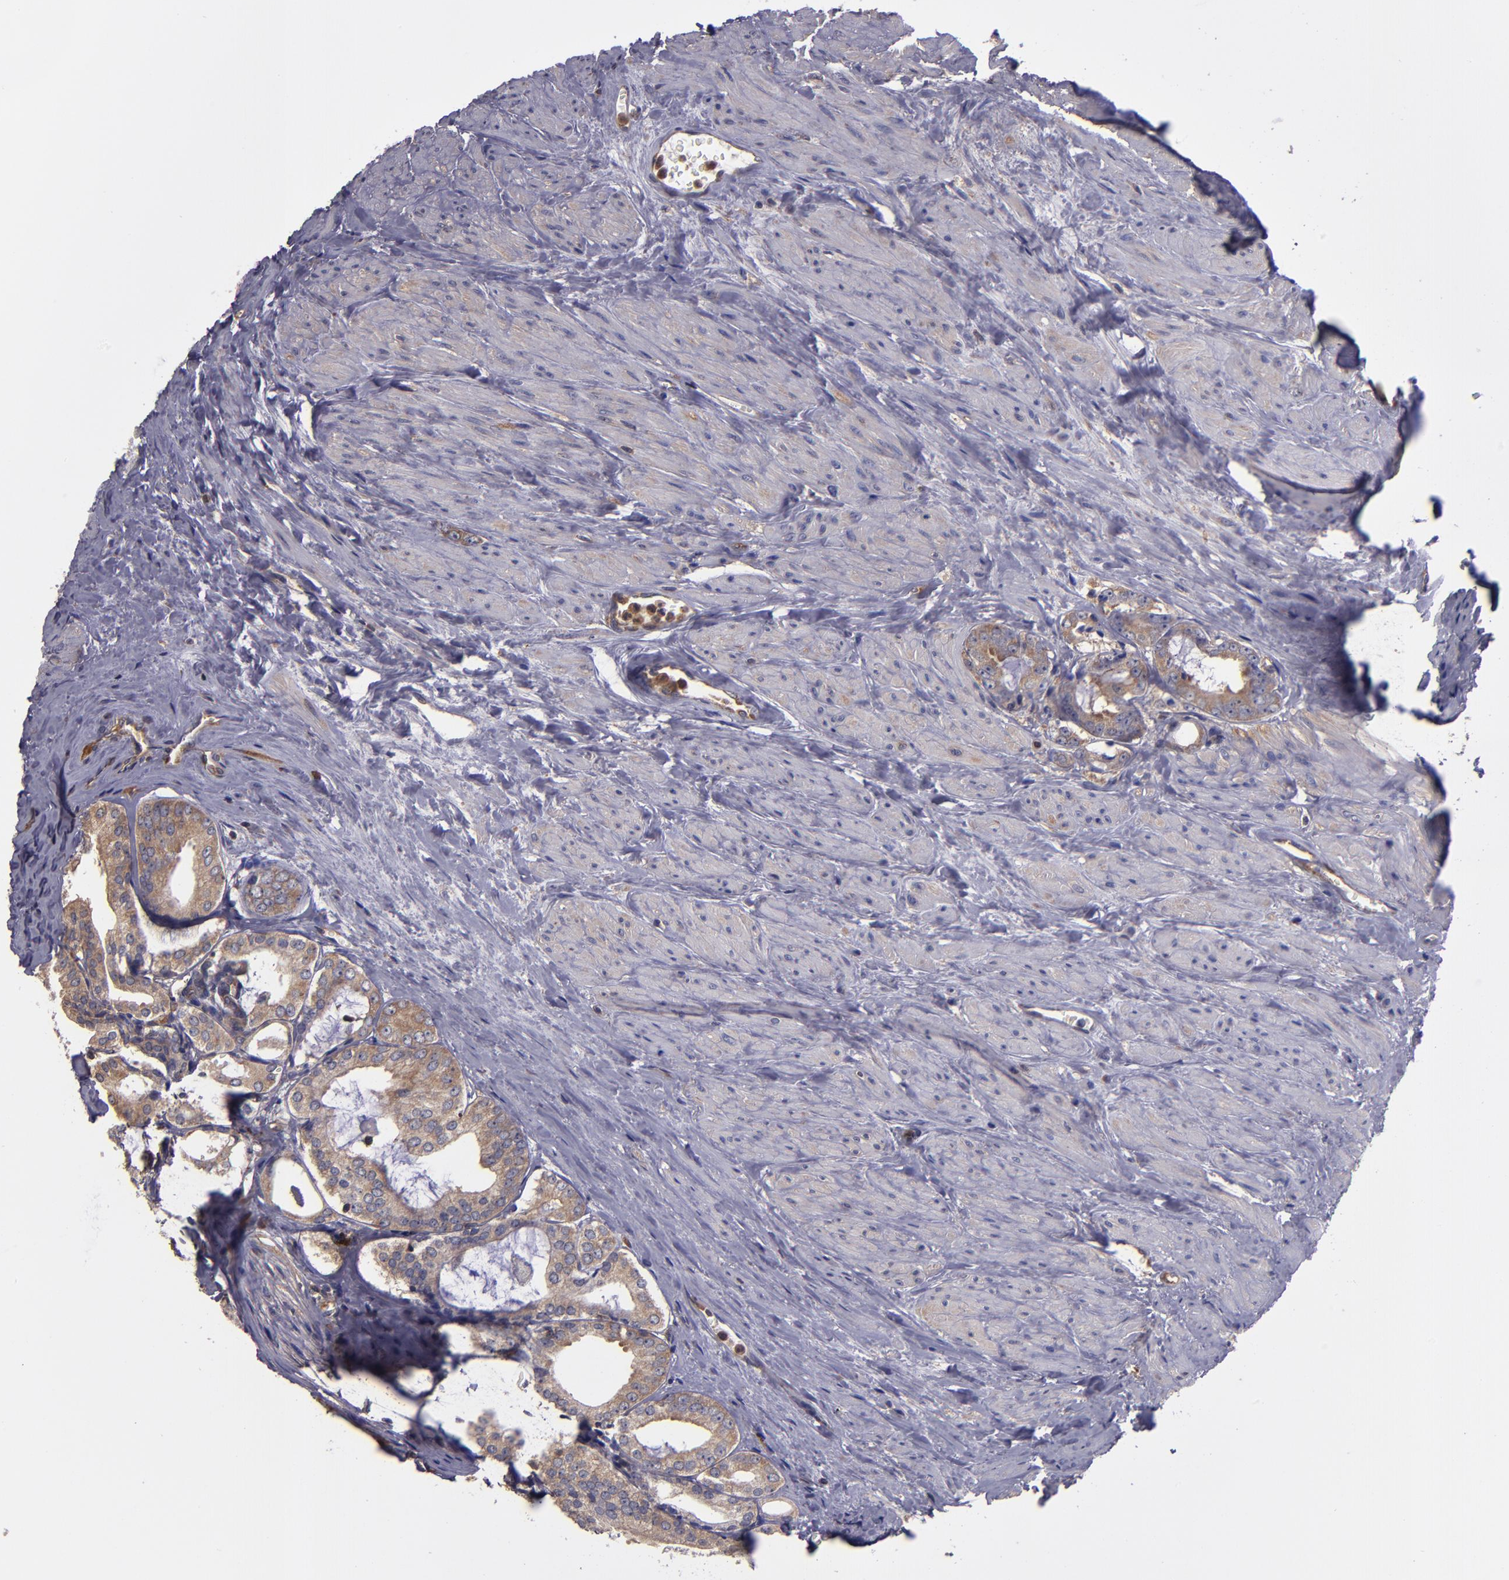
{"staining": {"intensity": "moderate", "quantity": "25%-75%", "location": "cytoplasmic/membranous"}, "tissue": "prostate cancer", "cell_type": "Tumor cells", "image_type": "cancer", "snomed": [{"axis": "morphology", "description": "Adenocarcinoma, Medium grade"}, {"axis": "topography", "description": "Prostate"}], "caption": "Immunohistochemical staining of medium-grade adenocarcinoma (prostate) demonstrates moderate cytoplasmic/membranous protein positivity in approximately 25%-75% of tumor cells.", "gene": "CARS1", "patient": {"sex": "male", "age": 79}}